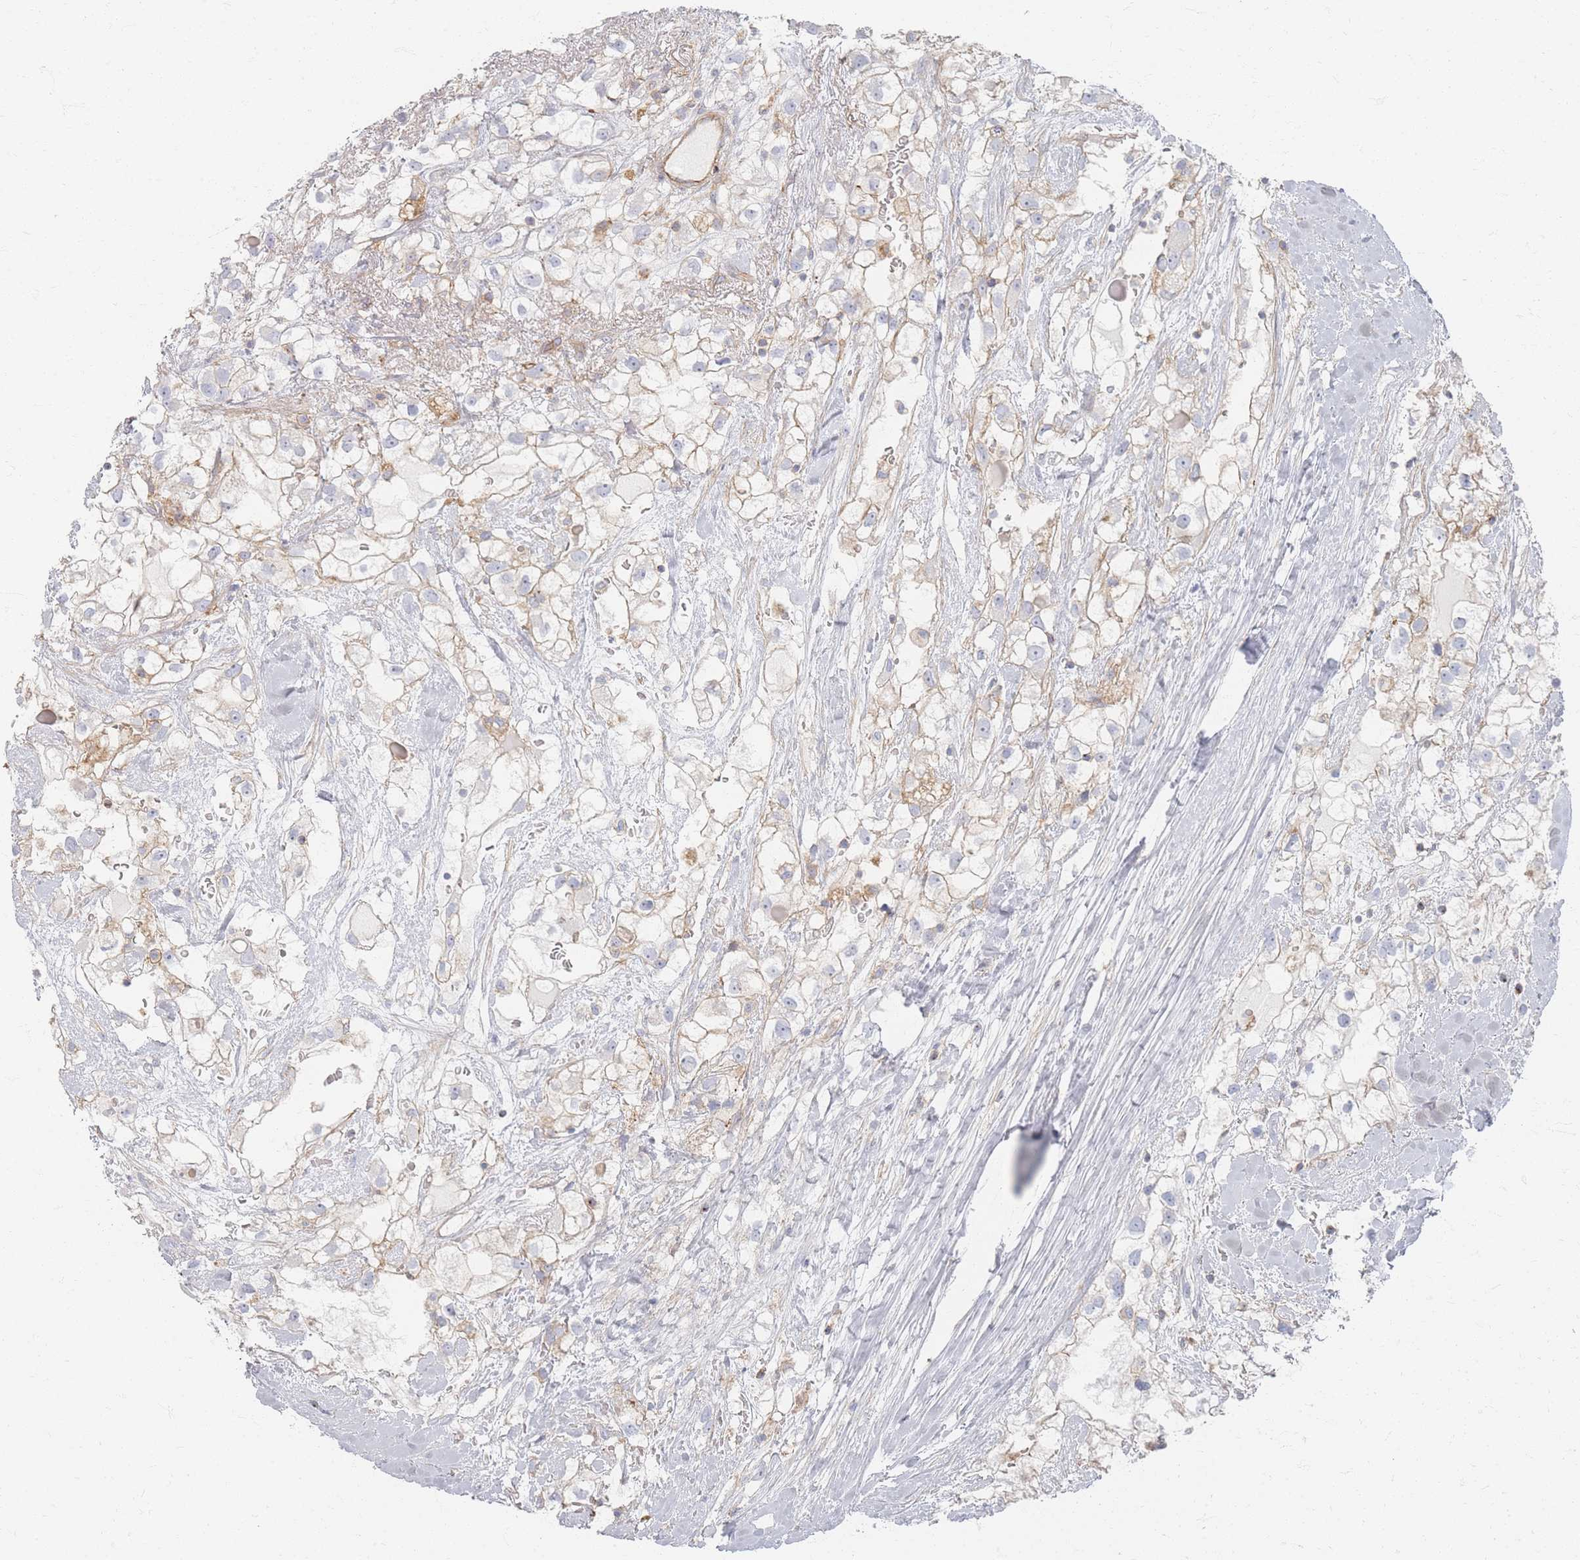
{"staining": {"intensity": "weak", "quantity": "<25%", "location": "cytoplasmic/membranous"}, "tissue": "renal cancer", "cell_type": "Tumor cells", "image_type": "cancer", "snomed": [{"axis": "morphology", "description": "Adenocarcinoma, NOS"}, {"axis": "topography", "description": "Kidney"}], "caption": "This is an immunohistochemistry histopathology image of human renal cancer (adenocarcinoma). There is no positivity in tumor cells.", "gene": "GNB1", "patient": {"sex": "male", "age": 59}}